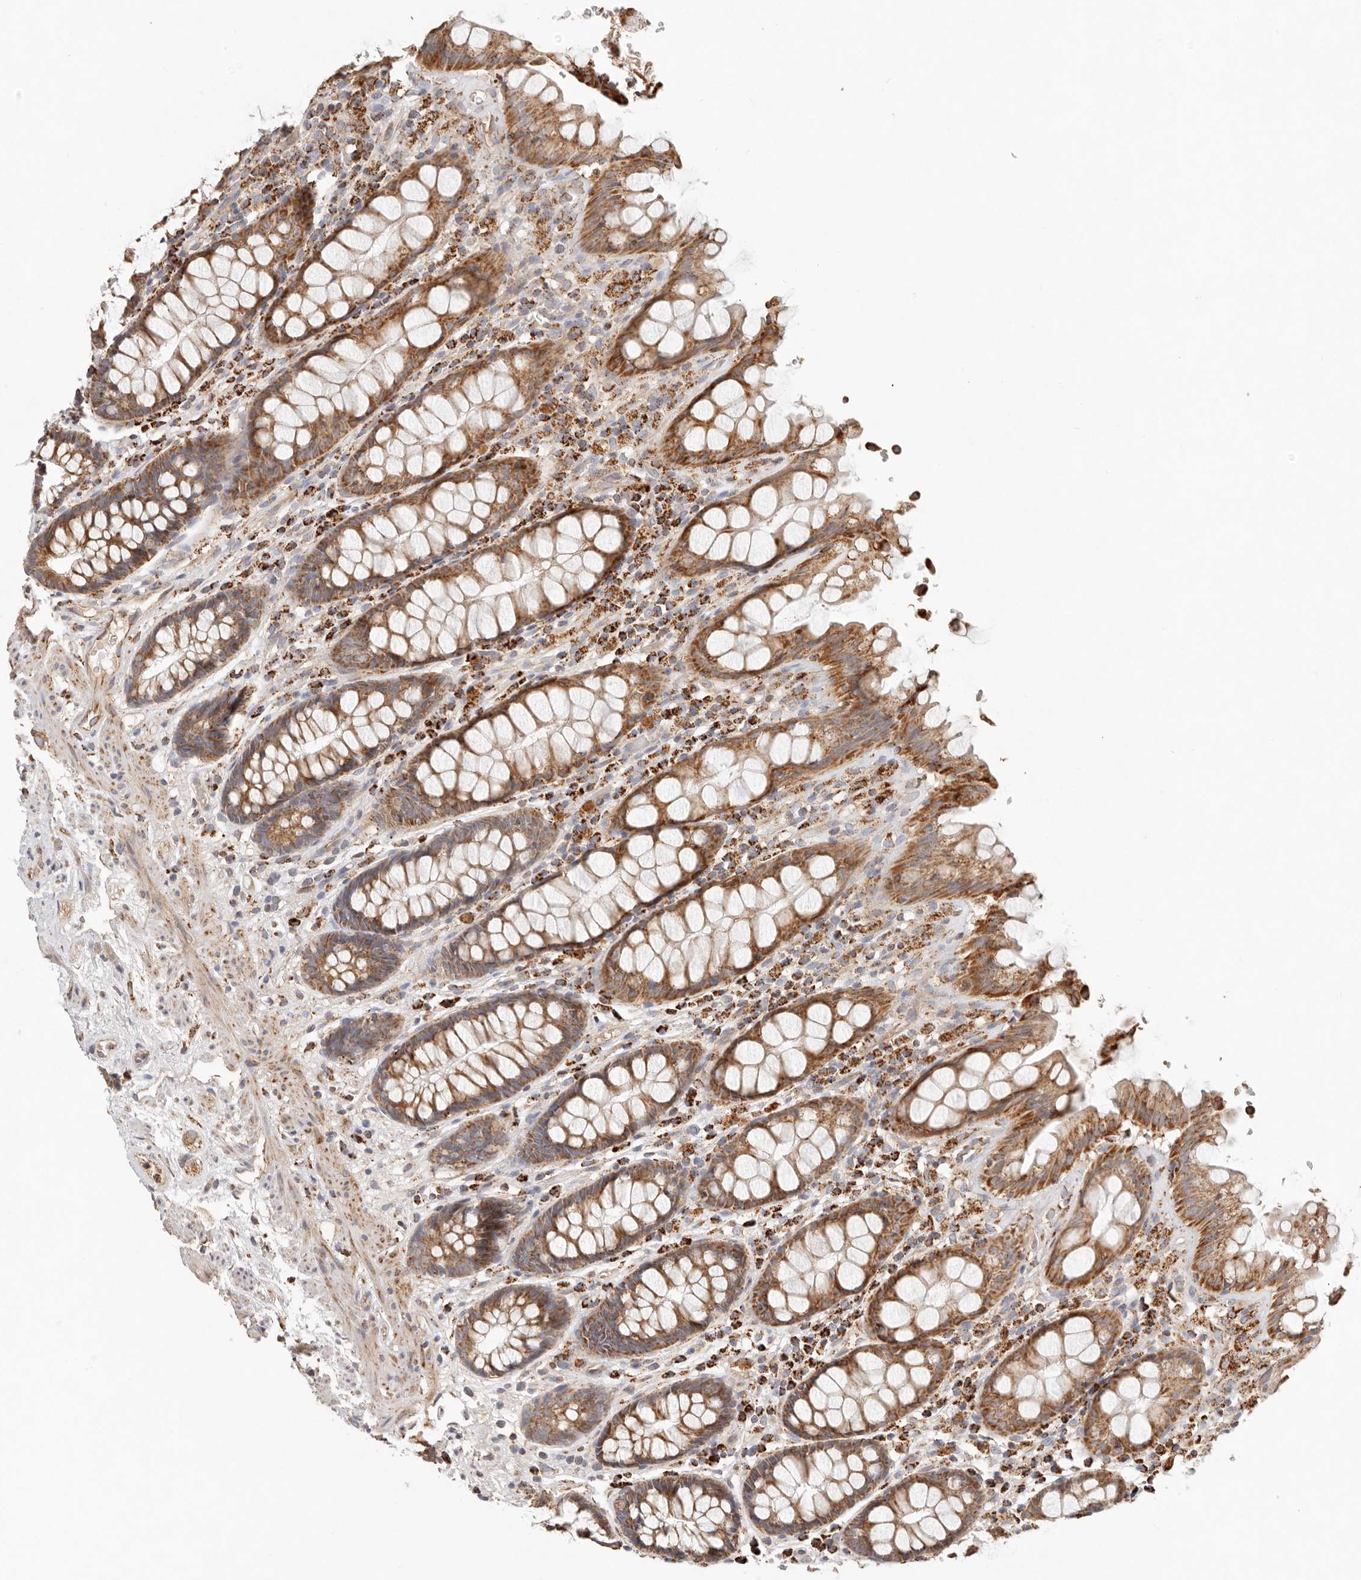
{"staining": {"intensity": "strong", "quantity": ">75%", "location": "cytoplasmic/membranous"}, "tissue": "rectum", "cell_type": "Glandular cells", "image_type": "normal", "snomed": [{"axis": "morphology", "description": "Normal tissue, NOS"}, {"axis": "topography", "description": "Rectum"}], "caption": "High-magnification brightfield microscopy of unremarkable rectum stained with DAB (3,3'-diaminobenzidine) (brown) and counterstained with hematoxylin (blue). glandular cells exhibit strong cytoplasmic/membranous positivity is appreciated in approximately>75% of cells.", "gene": "ARHGEF10L", "patient": {"sex": "male", "age": 64}}